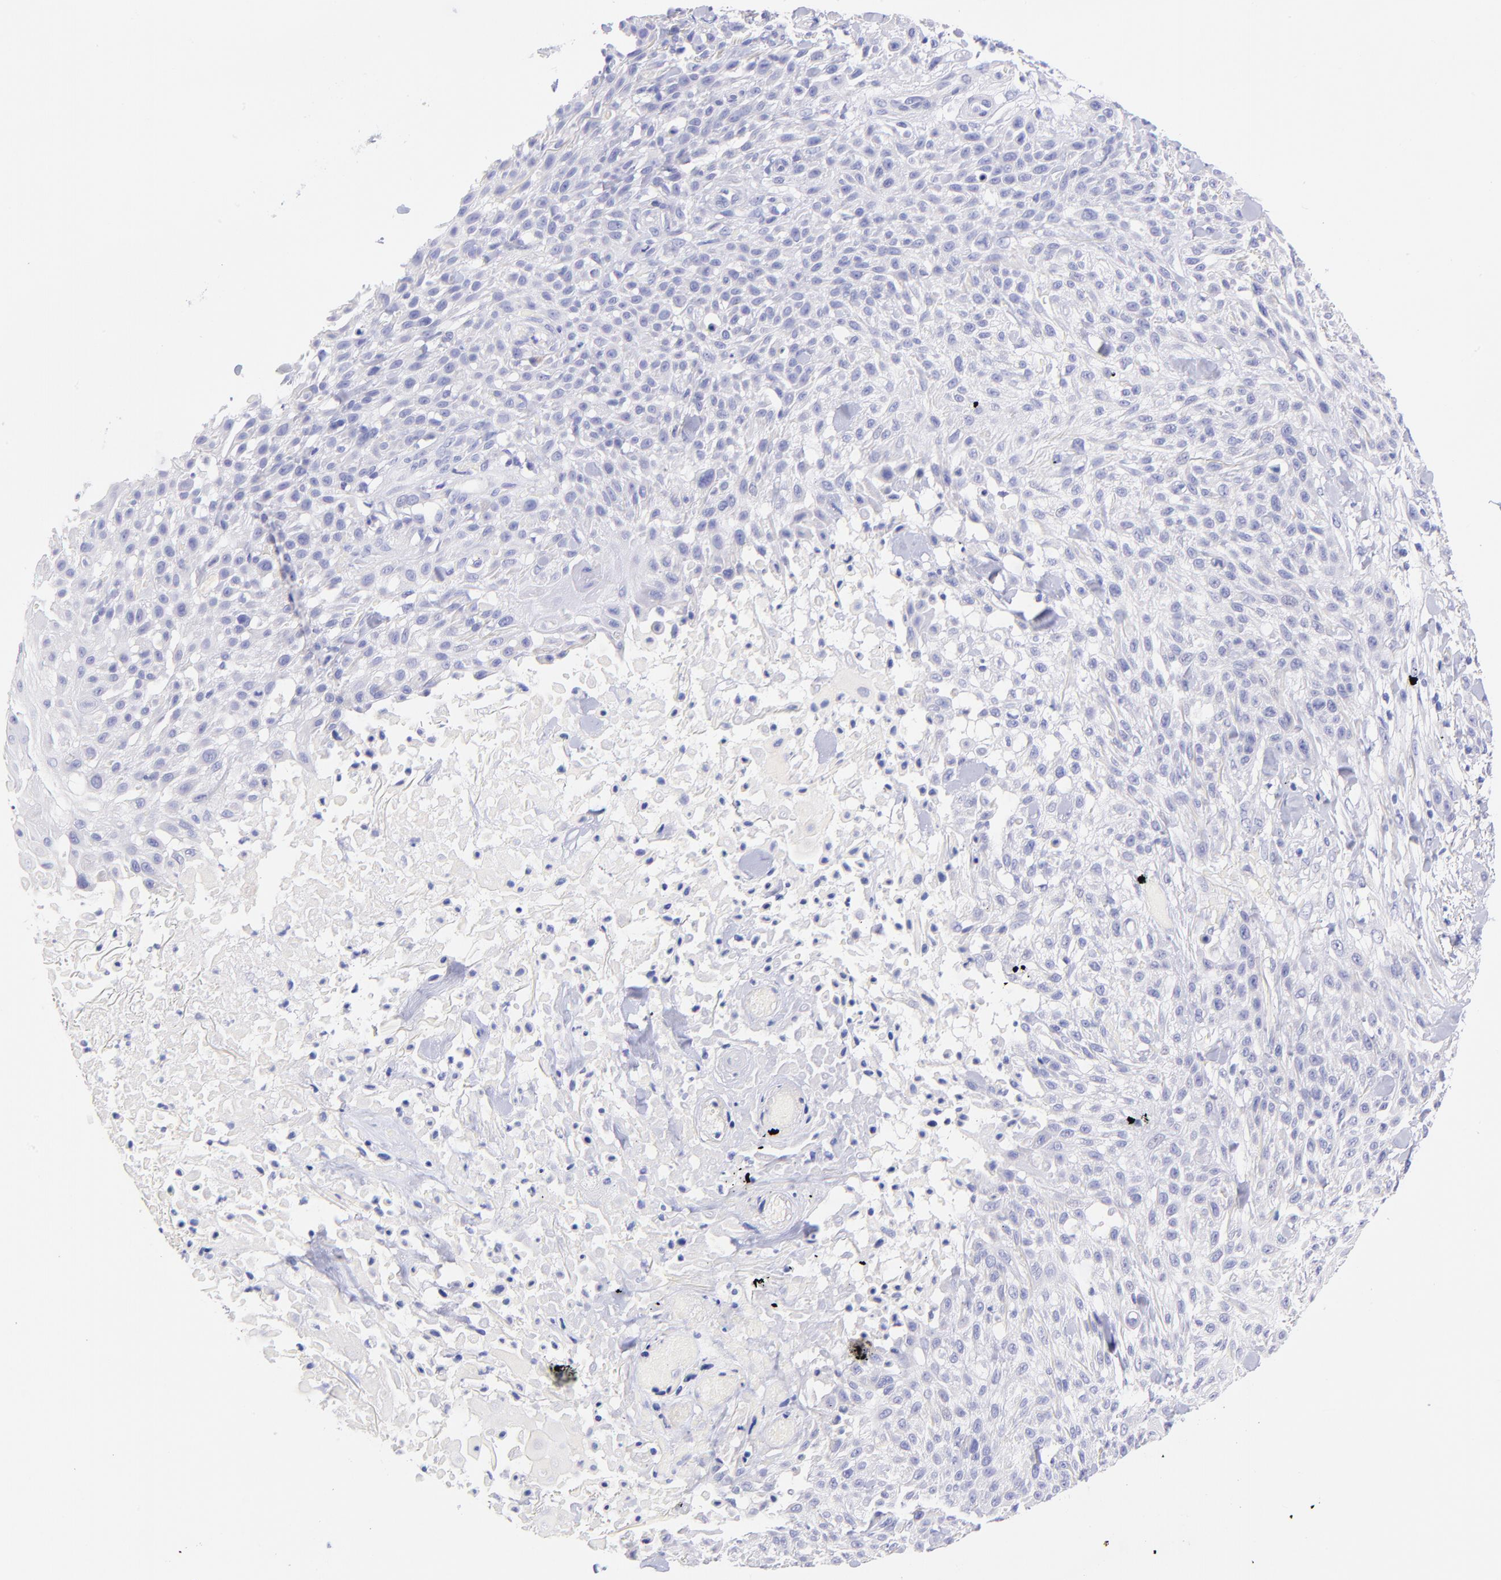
{"staining": {"intensity": "negative", "quantity": "none", "location": "none"}, "tissue": "skin cancer", "cell_type": "Tumor cells", "image_type": "cancer", "snomed": [{"axis": "morphology", "description": "Squamous cell carcinoma, NOS"}, {"axis": "topography", "description": "Skin"}], "caption": "Immunohistochemistry photomicrograph of skin squamous cell carcinoma stained for a protein (brown), which reveals no positivity in tumor cells.", "gene": "RAB3B", "patient": {"sex": "female", "age": 42}}